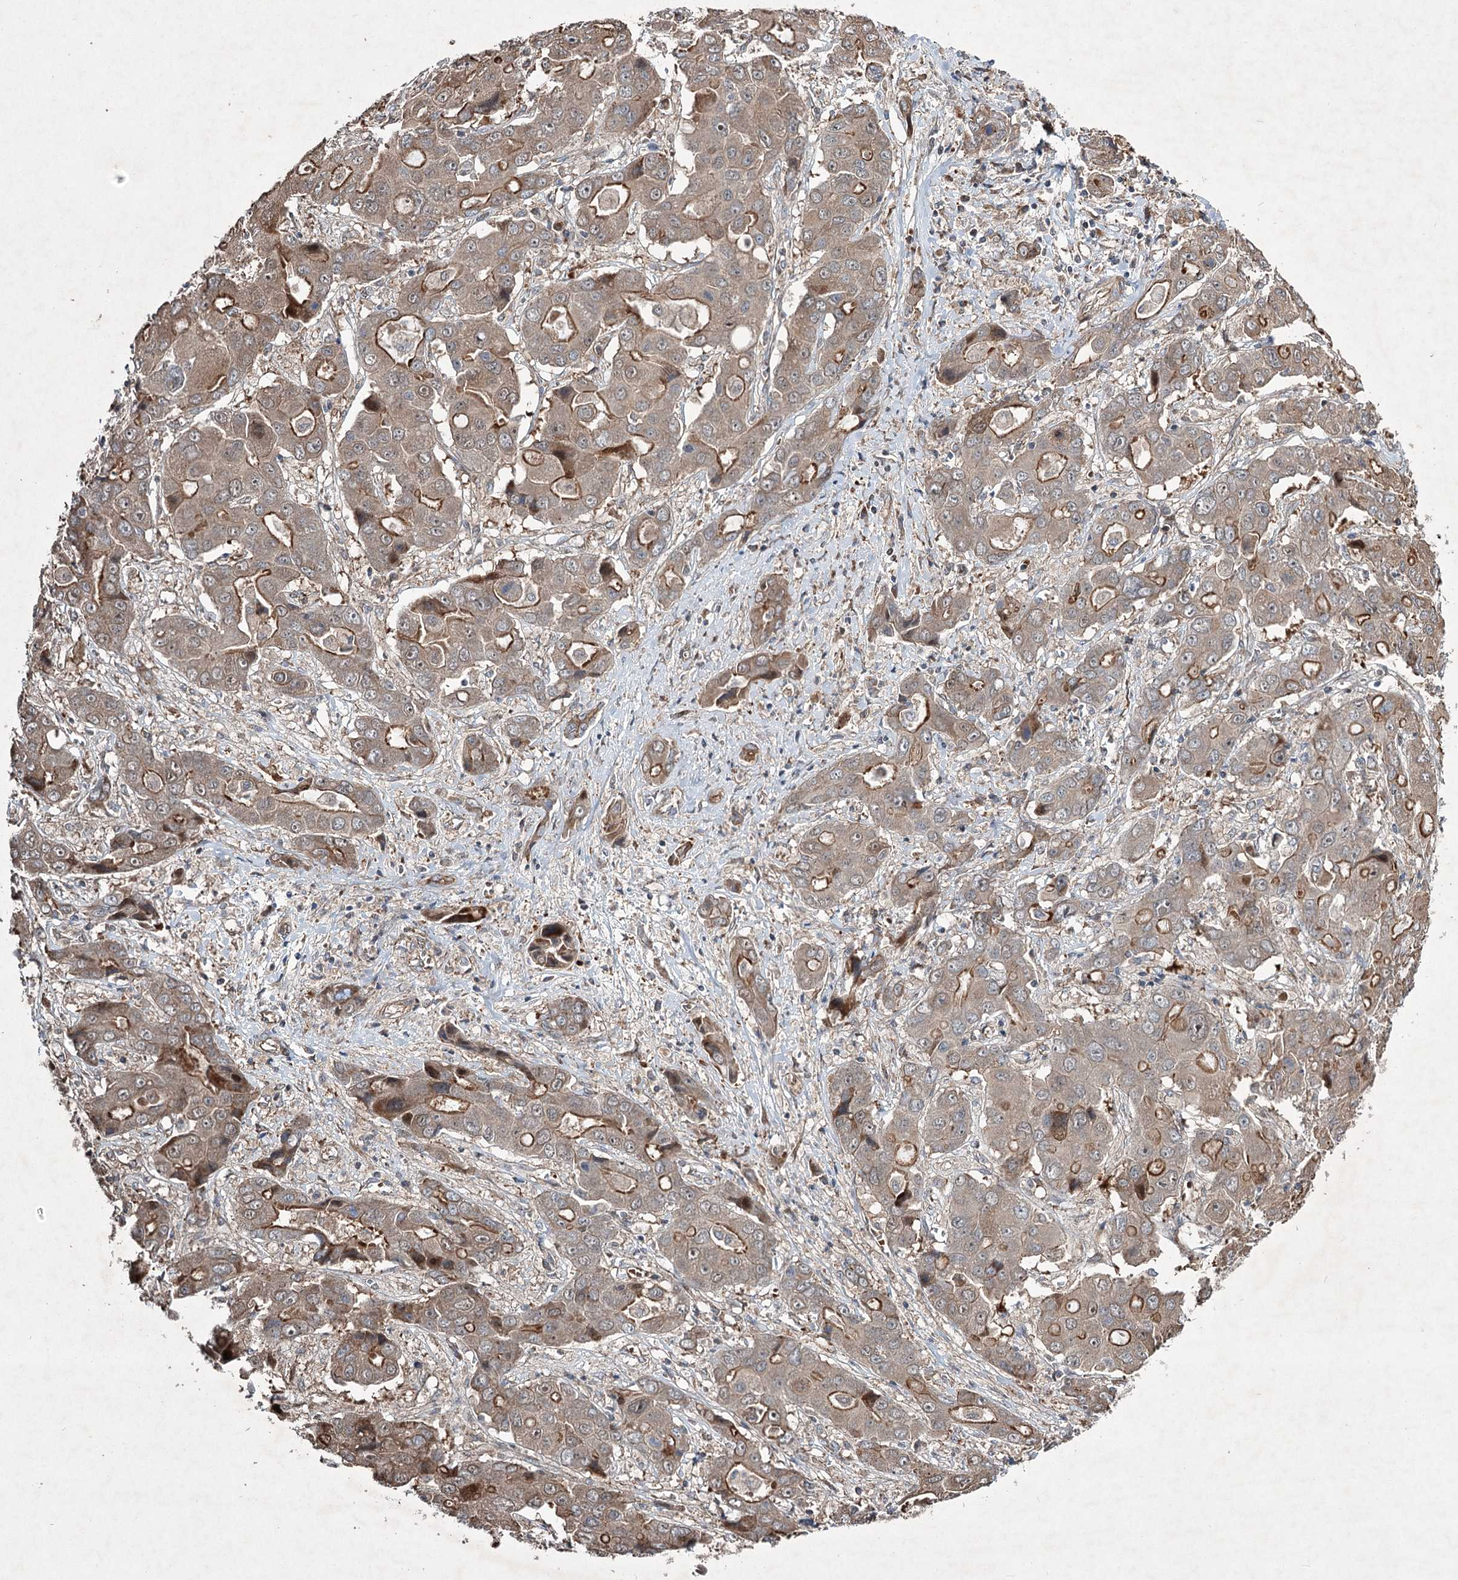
{"staining": {"intensity": "moderate", "quantity": ">75%", "location": "cytoplasmic/membranous"}, "tissue": "liver cancer", "cell_type": "Tumor cells", "image_type": "cancer", "snomed": [{"axis": "morphology", "description": "Cholangiocarcinoma"}, {"axis": "topography", "description": "Liver"}], "caption": "Immunohistochemical staining of liver cholangiocarcinoma displays medium levels of moderate cytoplasmic/membranous protein expression in approximately >75% of tumor cells. The protein is shown in brown color, while the nuclei are stained blue.", "gene": "SERINC5", "patient": {"sex": "male", "age": 67}}